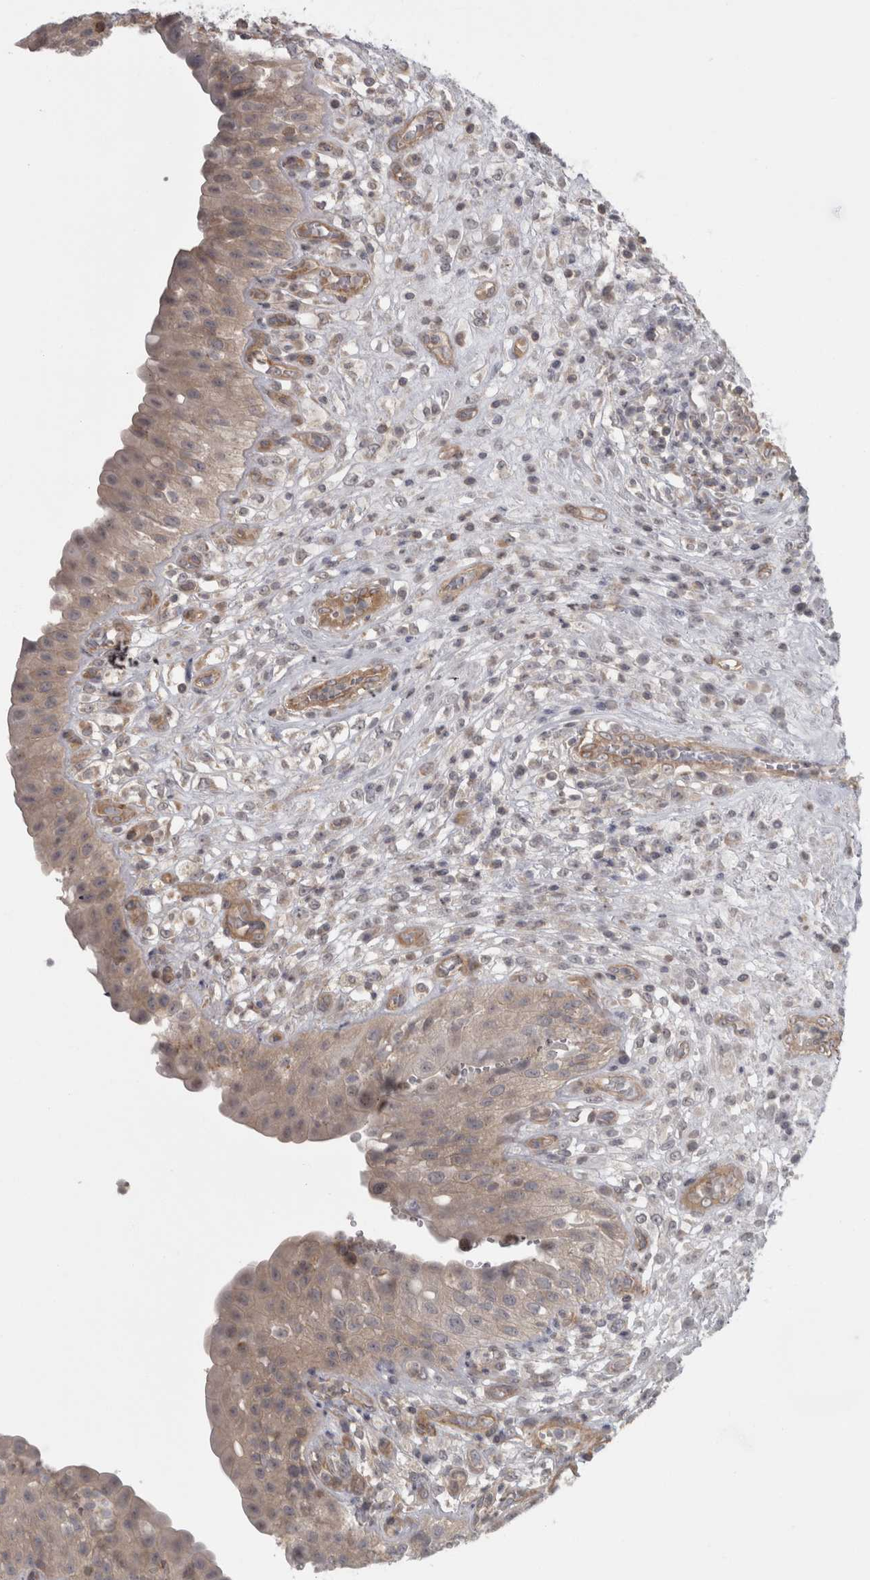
{"staining": {"intensity": "weak", "quantity": ">75%", "location": "cytoplasmic/membranous"}, "tissue": "urinary bladder", "cell_type": "Urothelial cells", "image_type": "normal", "snomed": [{"axis": "morphology", "description": "Normal tissue, NOS"}, {"axis": "topography", "description": "Urinary bladder"}], "caption": "IHC micrograph of unremarkable urinary bladder: urinary bladder stained using immunohistochemistry (IHC) exhibits low levels of weak protein expression localized specifically in the cytoplasmic/membranous of urothelial cells, appearing as a cytoplasmic/membranous brown color.", "gene": "PPP1R12B", "patient": {"sex": "female", "age": 62}}